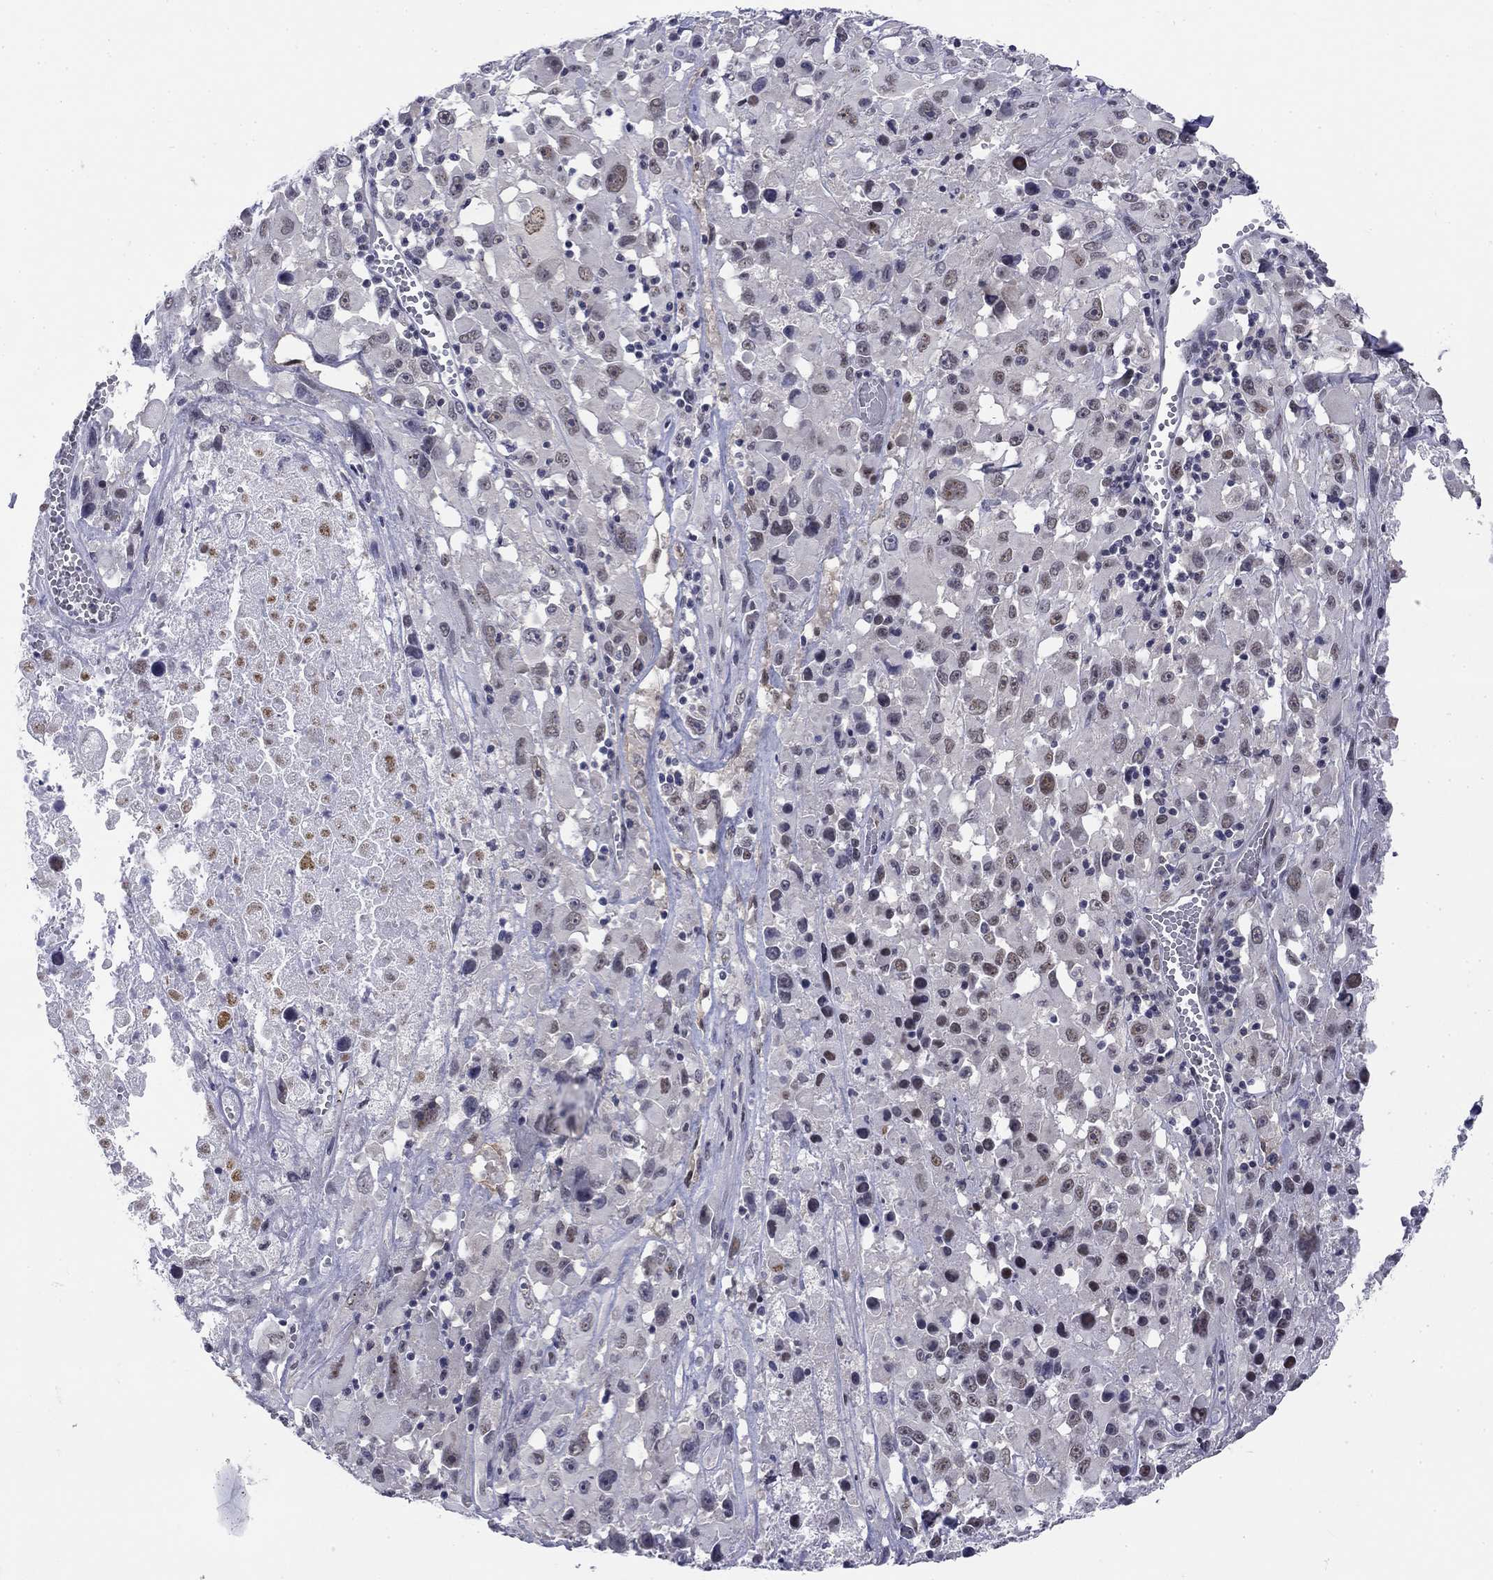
{"staining": {"intensity": "weak", "quantity": "25%-75%", "location": "nuclear"}, "tissue": "melanoma", "cell_type": "Tumor cells", "image_type": "cancer", "snomed": [{"axis": "morphology", "description": "Malignant melanoma, Metastatic site"}, {"axis": "topography", "description": "Lymph node"}], "caption": "Immunohistochemical staining of human melanoma exhibits low levels of weak nuclear staining in about 25%-75% of tumor cells. (Brightfield microscopy of DAB IHC at high magnification).", "gene": "TIGD4", "patient": {"sex": "male", "age": 50}}